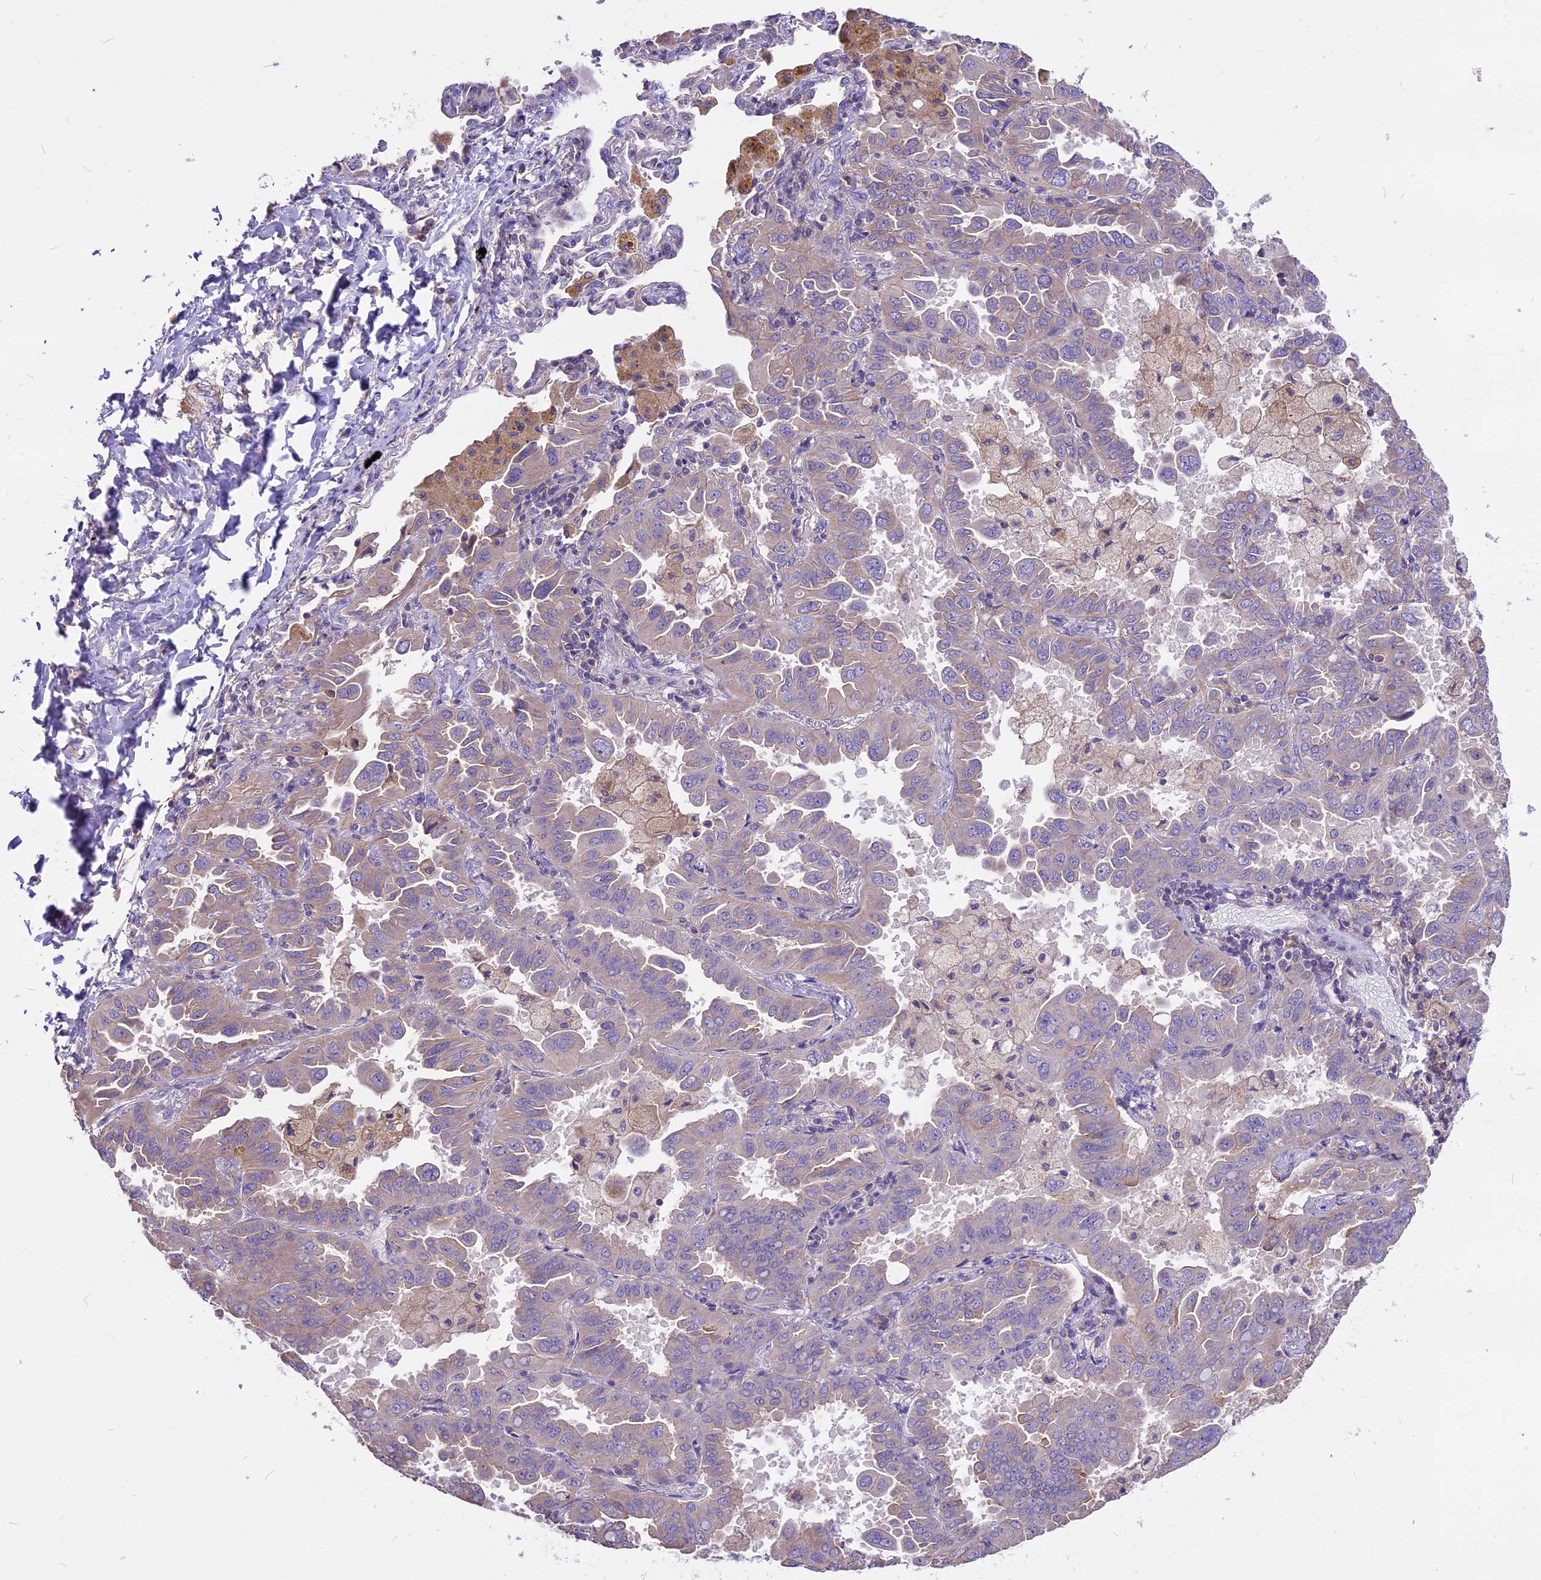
{"staining": {"intensity": "weak", "quantity": "25%-75%", "location": "cytoplasmic/membranous"}, "tissue": "lung cancer", "cell_type": "Tumor cells", "image_type": "cancer", "snomed": [{"axis": "morphology", "description": "Adenocarcinoma, NOS"}, {"axis": "topography", "description": "Lung"}], "caption": "This is an image of immunohistochemistry (IHC) staining of lung cancer (adenocarcinoma), which shows weak expression in the cytoplasmic/membranous of tumor cells.", "gene": "ANO3", "patient": {"sex": "male", "age": 64}}